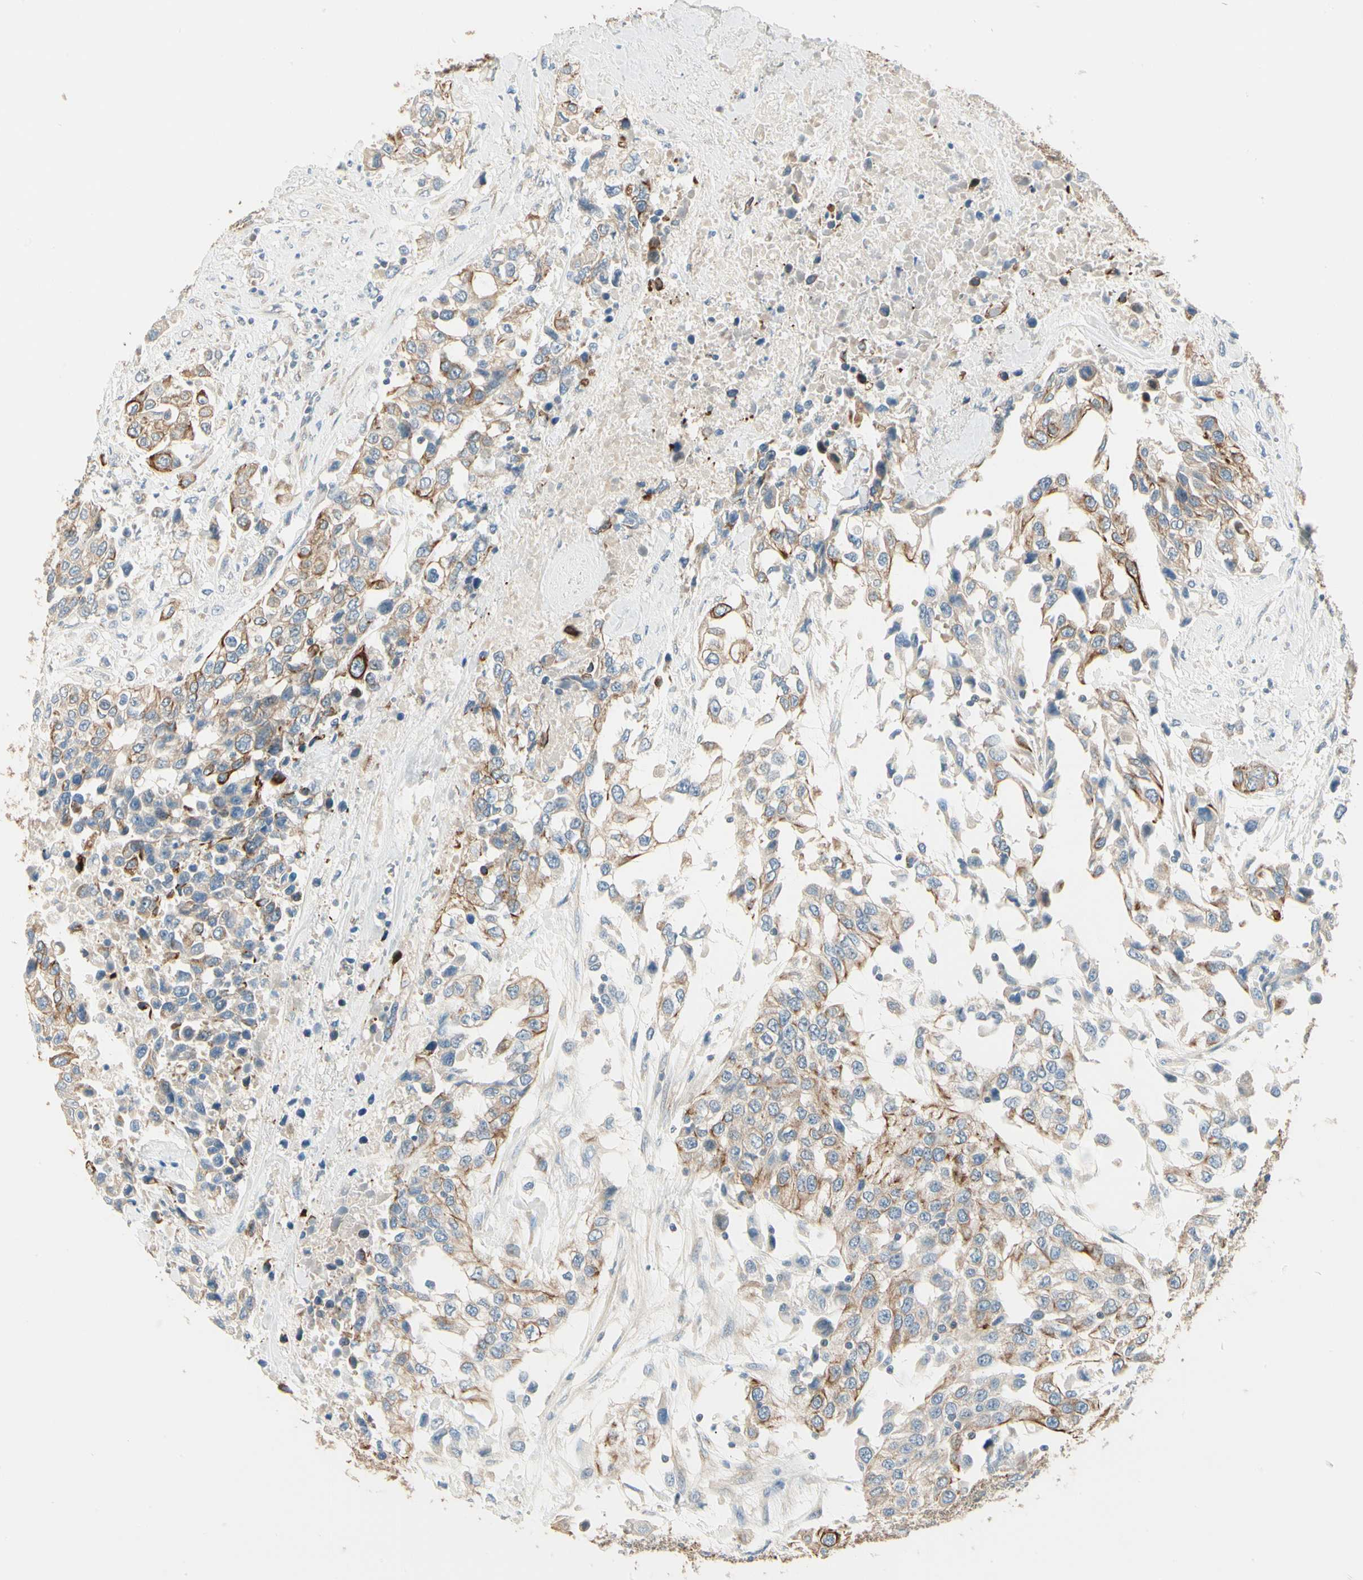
{"staining": {"intensity": "moderate", "quantity": "25%-75%", "location": "cytoplasmic/membranous"}, "tissue": "urothelial cancer", "cell_type": "Tumor cells", "image_type": "cancer", "snomed": [{"axis": "morphology", "description": "Urothelial carcinoma, High grade"}, {"axis": "topography", "description": "Urinary bladder"}], "caption": "Urothelial cancer stained with IHC shows moderate cytoplasmic/membranous positivity in approximately 25%-75% of tumor cells.", "gene": "DUSP12", "patient": {"sex": "female", "age": 80}}